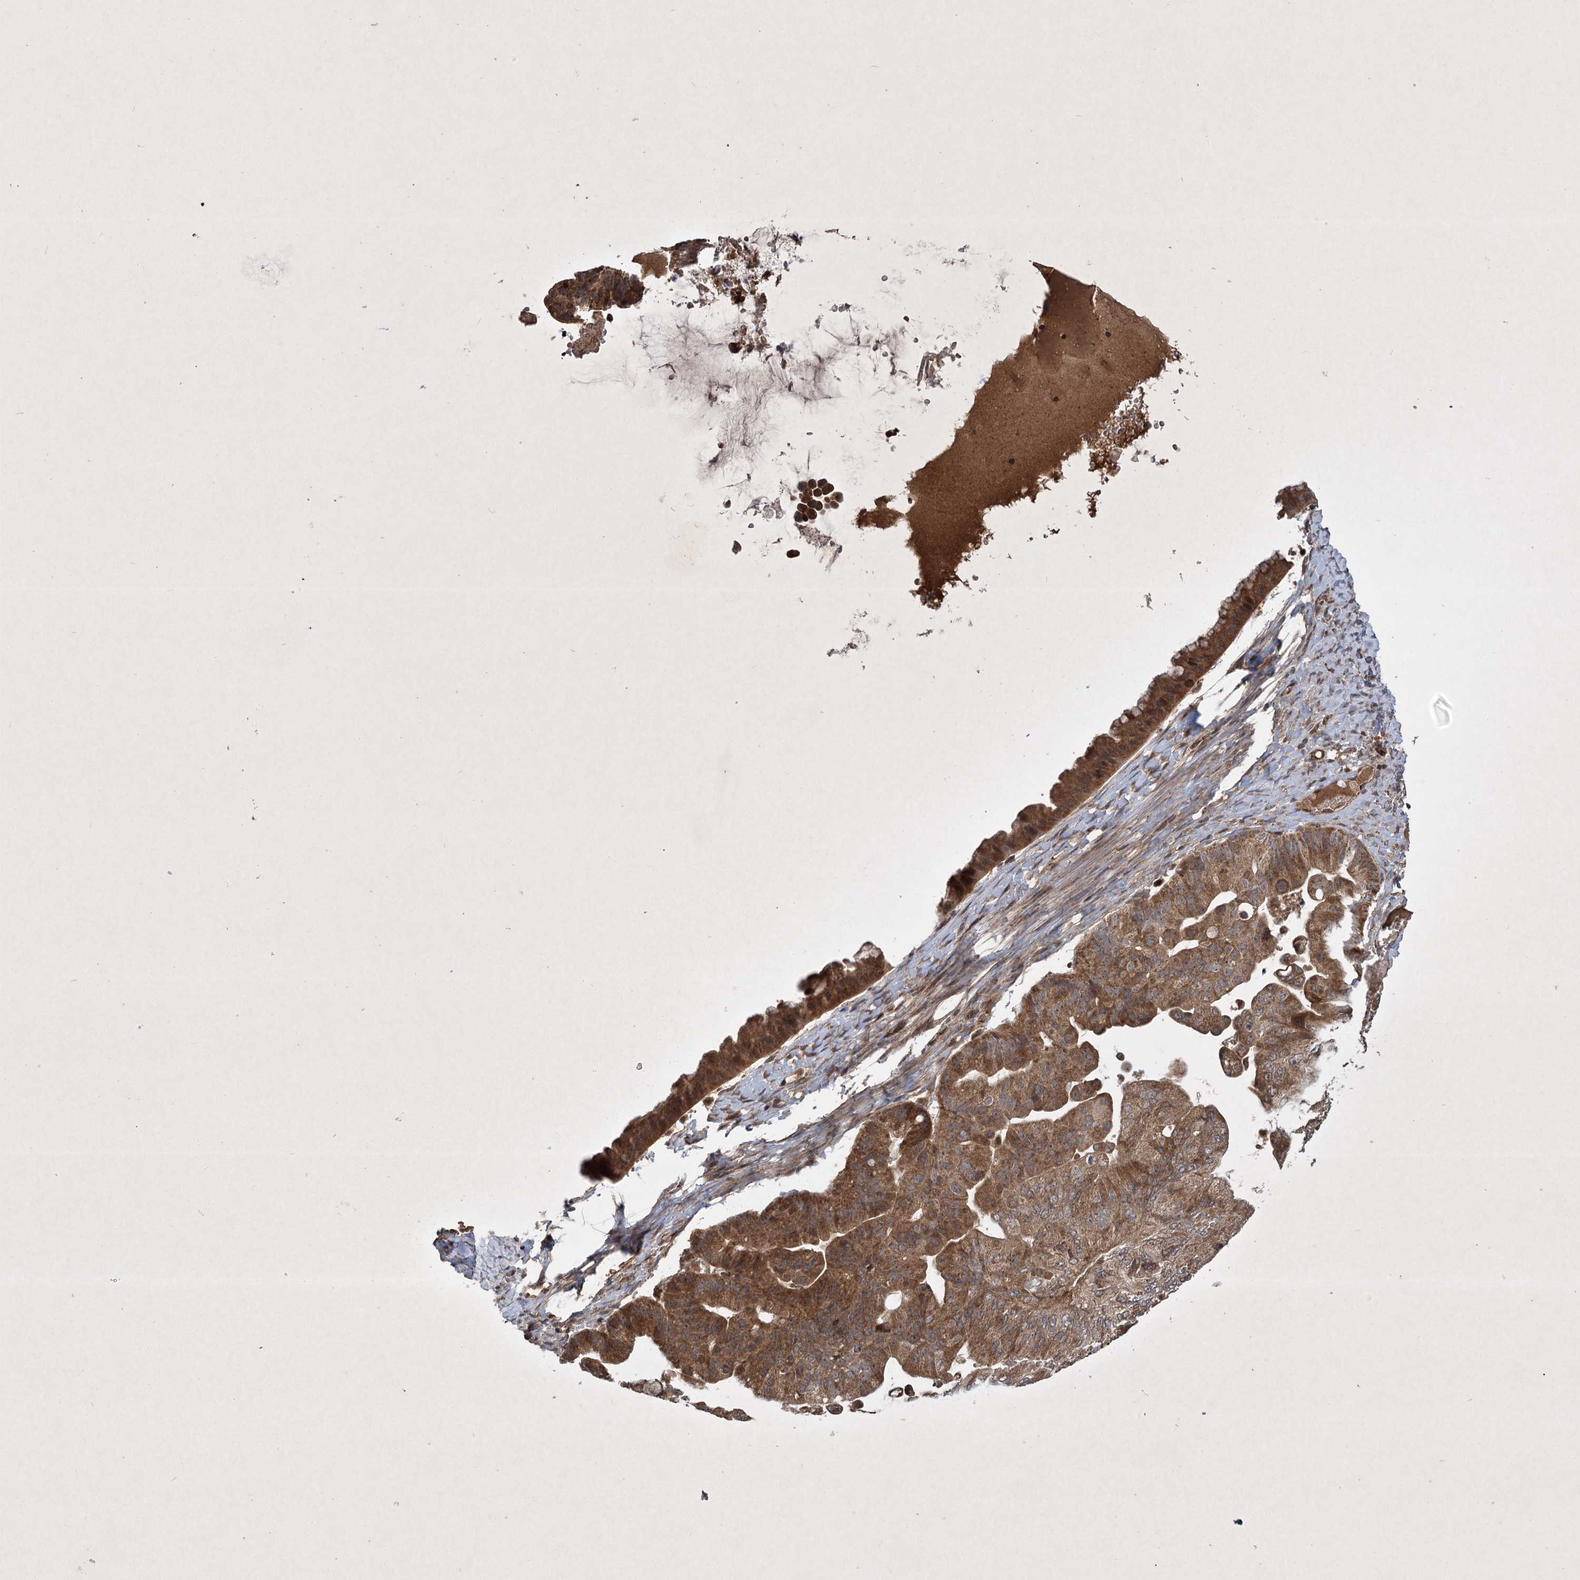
{"staining": {"intensity": "moderate", "quantity": ">75%", "location": "cytoplasmic/membranous"}, "tissue": "ovarian cancer", "cell_type": "Tumor cells", "image_type": "cancer", "snomed": [{"axis": "morphology", "description": "Cystadenocarcinoma, mucinous, NOS"}, {"axis": "topography", "description": "Ovary"}], "caption": "Protein staining exhibits moderate cytoplasmic/membranous staining in approximately >75% of tumor cells in ovarian cancer (mucinous cystadenocarcinoma). The protein is stained brown, and the nuclei are stained in blue (DAB IHC with brightfield microscopy, high magnification).", "gene": "INSIG2", "patient": {"sex": "female", "age": 61}}